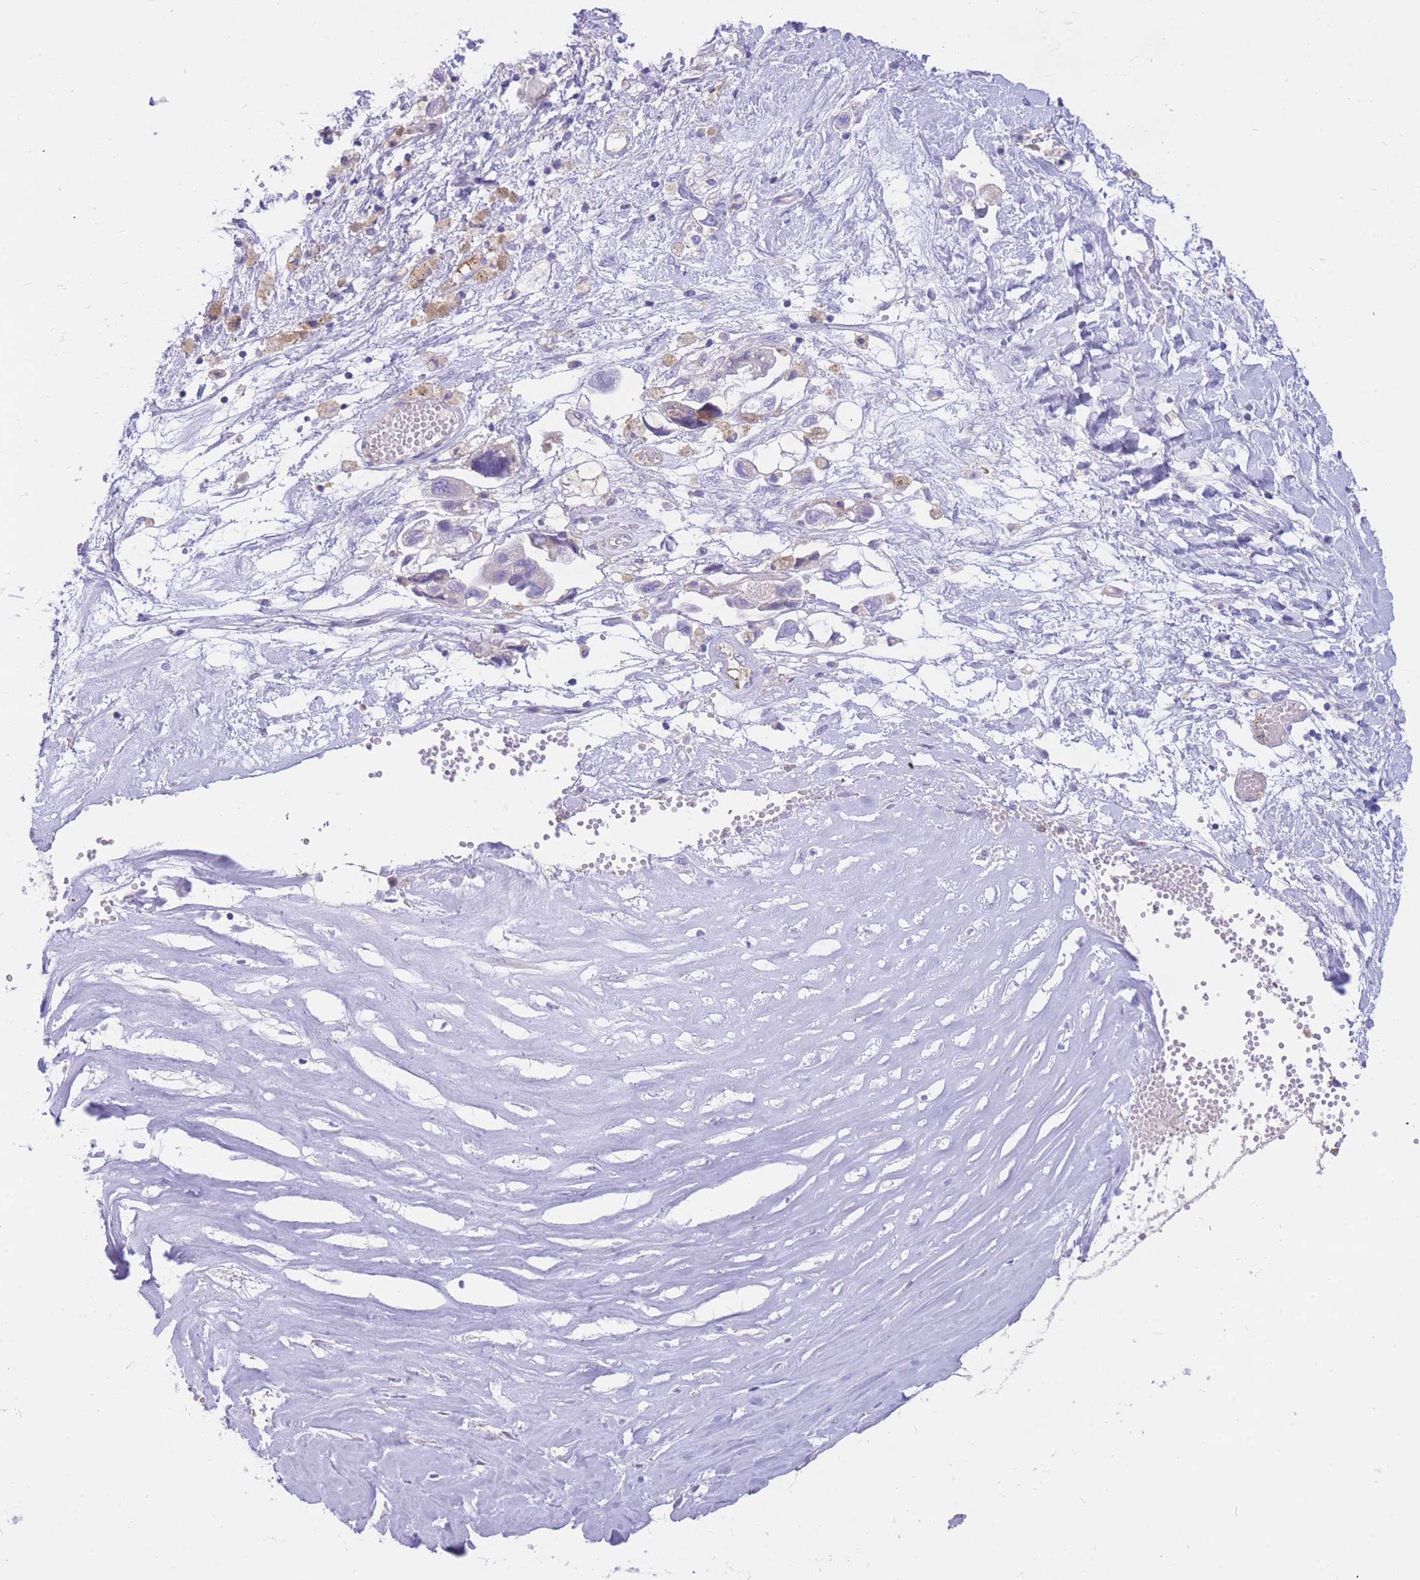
{"staining": {"intensity": "negative", "quantity": "none", "location": "none"}, "tissue": "ovarian cancer", "cell_type": "Tumor cells", "image_type": "cancer", "snomed": [{"axis": "morphology", "description": "Carcinoma, NOS"}, {"axis": "morphology", "description": "Cystadenocarcinoma, serous, NOS"}, {"axis": "topography", "description": "Ovary"}], "caption": "Tumor cells are negative for protein expression in human ovarian cancer (carcinoma).", "gene": "SULT1A1", "patient": {"sex": "female", "age": 69}}